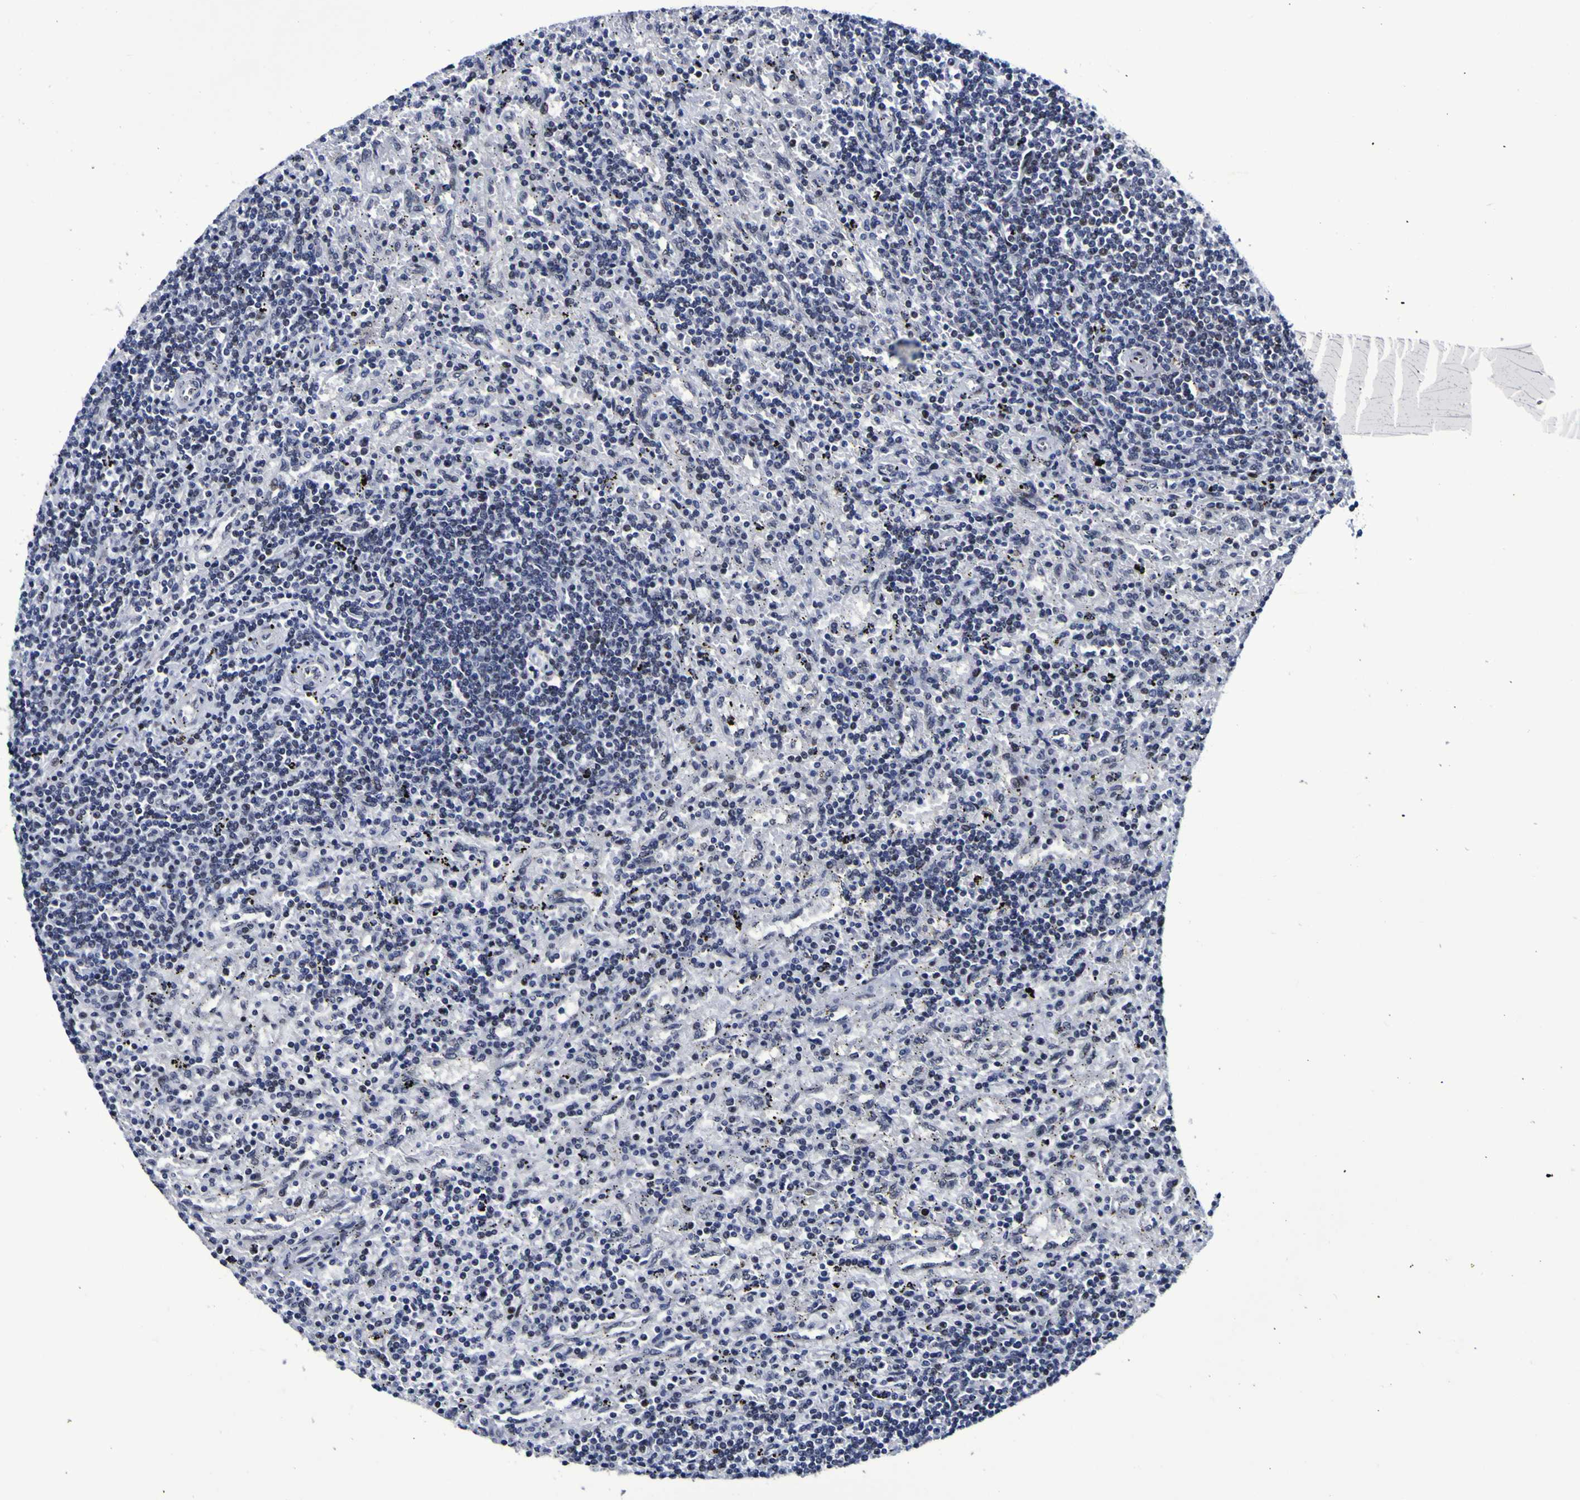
{"staining": {"intensity": "weak", "quantity": "<25%", "location": "nuclear"}, "tissue": "lymphoma", "cell_type": "Tumor cells", "image_type": "cancer", "snomed": [{"axis": "morphology", "description": "Malignant lymphoma, non-Hodgkin's type, Low grade"}, {"axis": "topography", "description": "Spleen"}], "caption": "Tumor cells are negative for brown protein staining in low-grade malignant lymphoma, non-Hodgkin's type.", "gene": "MBD3", "patient": {"sex": "male", "age": 76}}